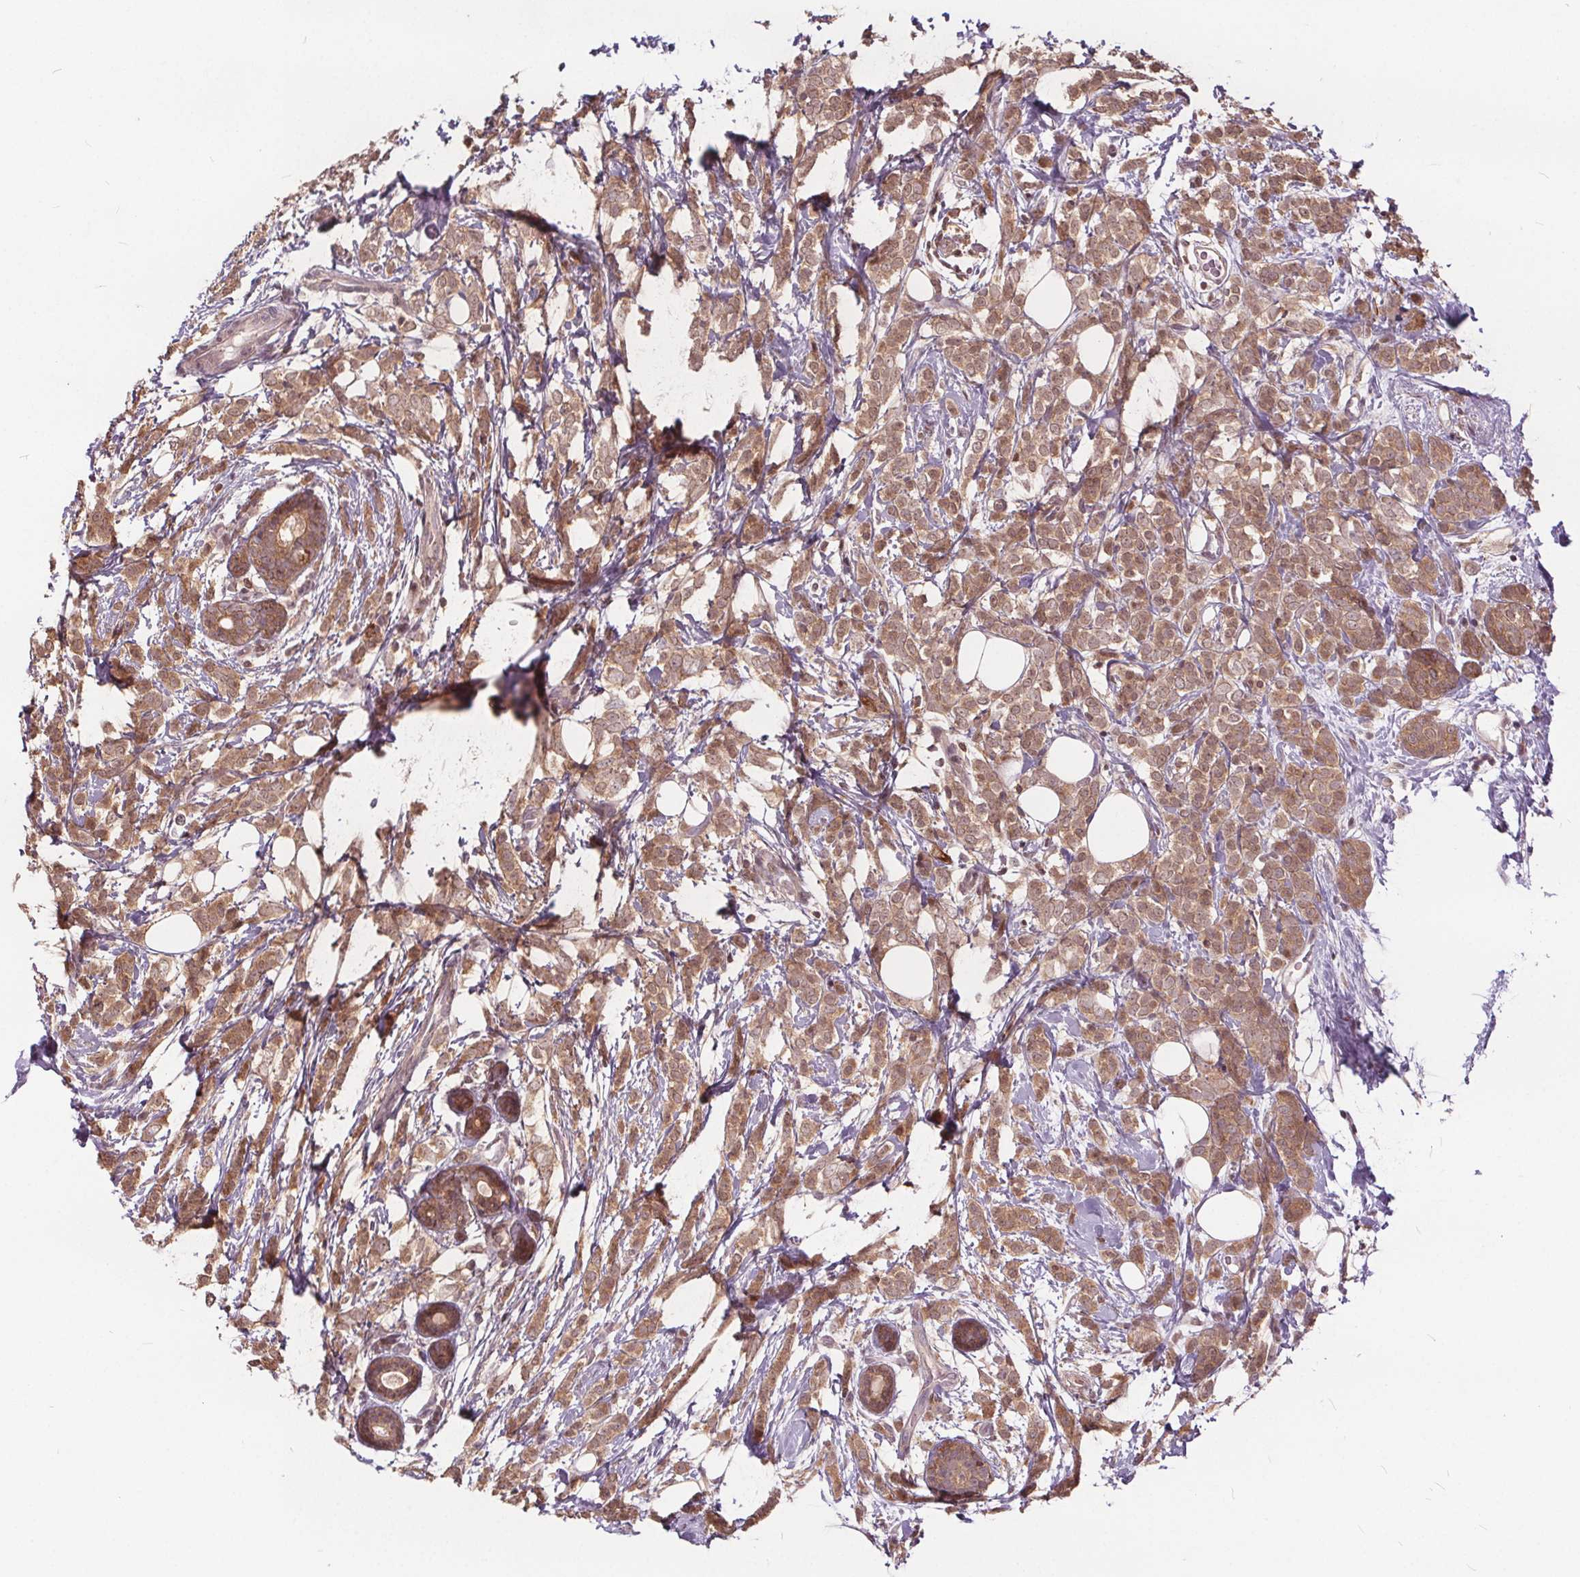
{"staining": {"intensity": "moderate", "quantity": ">75%", "location": "cytoplasmic/membranous"}, "tissue": "breast cancer", "cell_type": "Tumor cells", "image_type": "cancer", "snomed": [{"axis": "morphology", "description": "Lobular carcinoma"}, {"axis": "topography", "description": "Breast"}], "caption": "Breast cancer (lobular carcinoma) stained with immunohistochemistry displays moderate cytoplasmic/membranous expression in approximately >75% of tumor cells. (DAB (3,3'-diaminobenzidine) IHC with brightfield microscopy, high magnification).", "gene": "HIF1AN", "patient": {"sex": "female", "age": 49}}